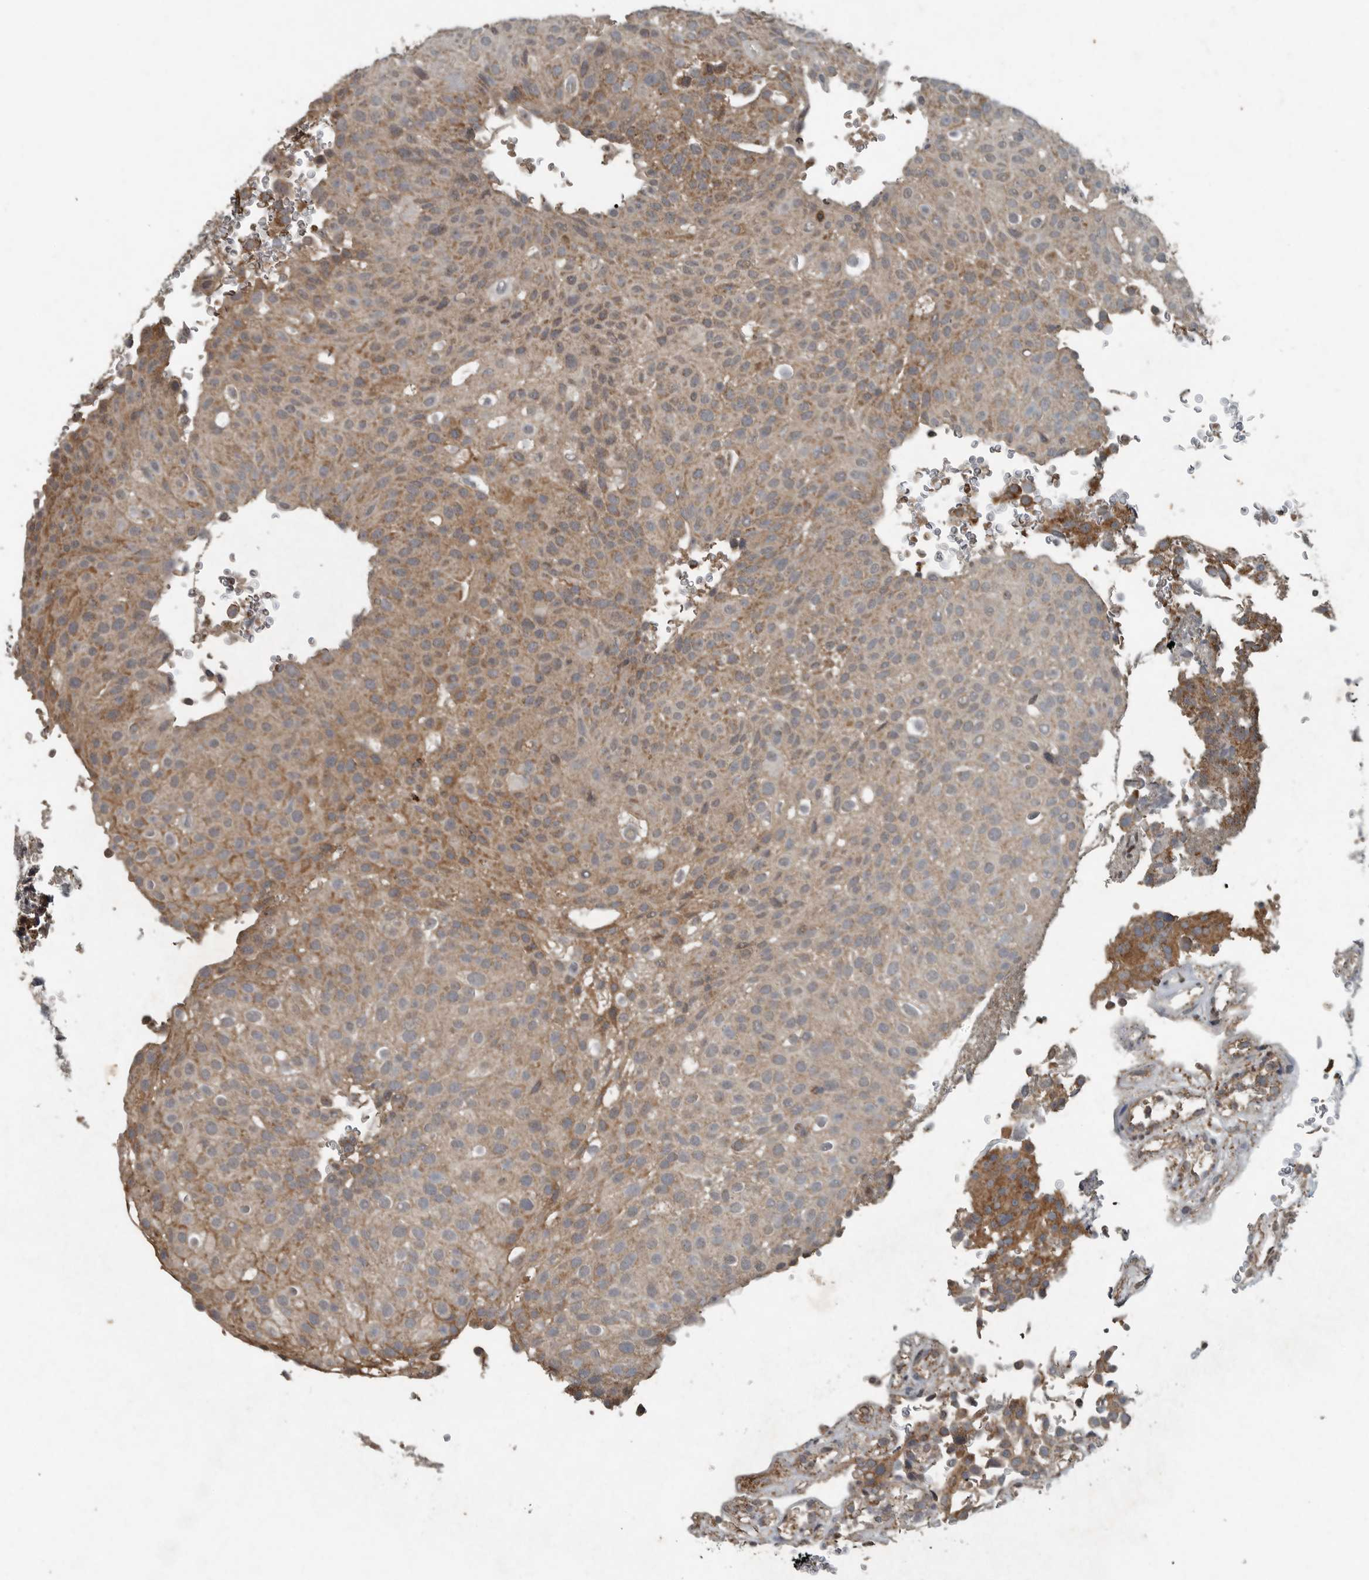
{"staining": {"intensity": "moderate", "quantity": "25%-75%", "location": "cytoplasmic/membranous"}, "tissue": "urothelial cancer", "cell_type": "Tumor cells", "image_type": "cancer", "snomed": [{"axis": "morphology", "description": "Urothelial carcinoma, Low grade"}, {"axis": "topography", "description": "Urinary bladder"}], "caption": "DAB immunohistochemical staining of human low-grade urothelial carcinoma demonstrates moderate cytoplasmic/membranous protein expression in about 25%-75% of tumor cells.", "gene": "IL6ST", "patient": {"sex": "male", "age": 78}}